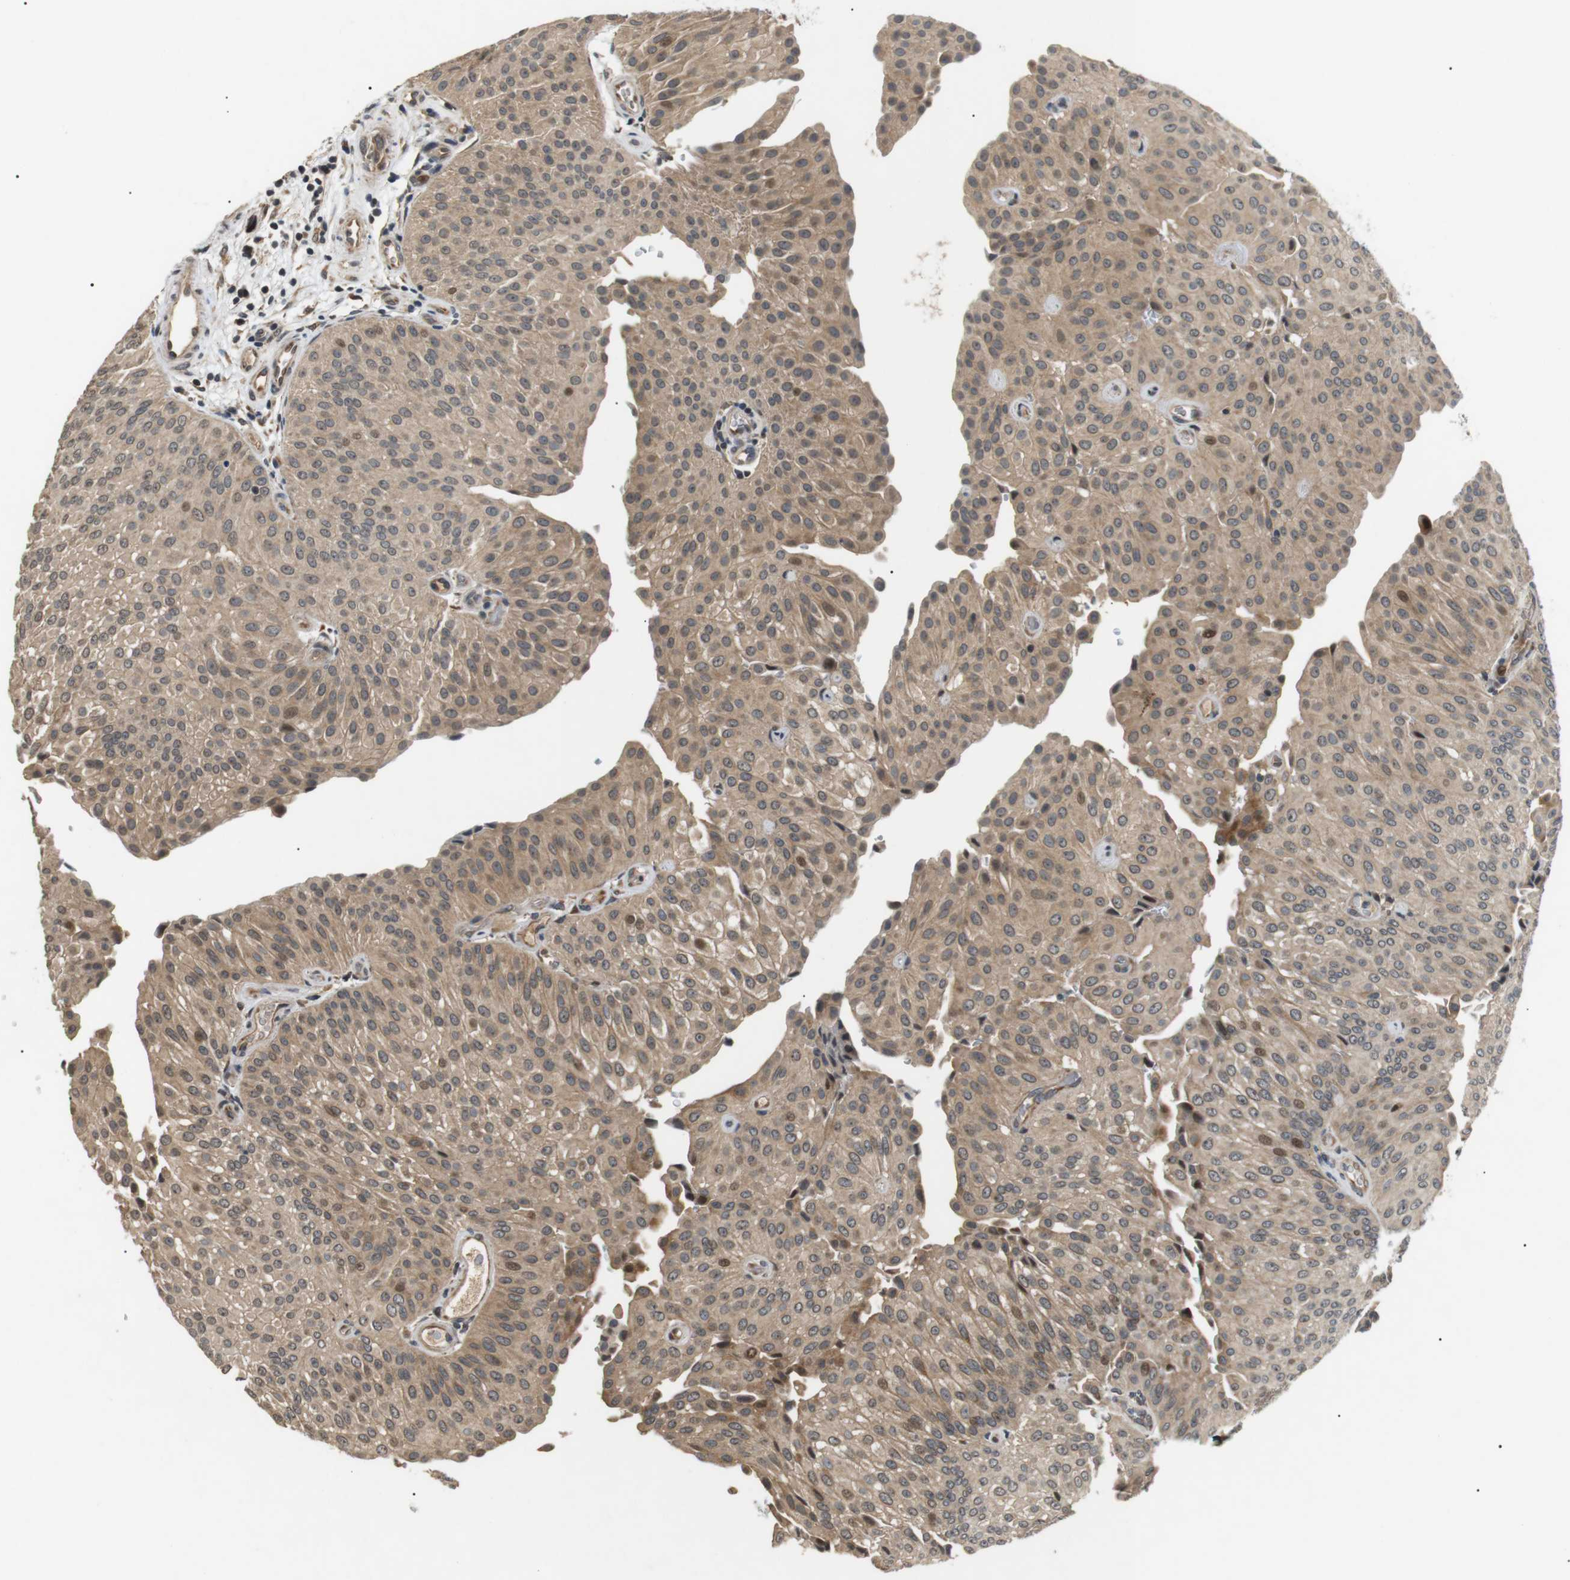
{"staining": {"intensity": "moderate", "quantity": "25%-75%", "location": "cytoplasmic/membranous"}, "tissue": "urothelial cancer", "cell_type": "Tumor cells", "image_type": "cancer", "snomed": [{"axis": "morphology", "description": "Urothelial carcinoma, Low grade"}, {"axis": "topography", "description": "Urinary bladder"}], "caption": "Brown immunohistochemical staining in urothelial cancer reveals moderate cytoplasmic/membranous expression in approximately 25%-75% of tumor cells. Using DAB (3,3'-diaminobenzidine) (brown) and hematoxylin (blue) stains, captured at high magnification using brightfield microscopy.", "gene": "HSPA13", "patient": {"sex": "female", "age": 60}}